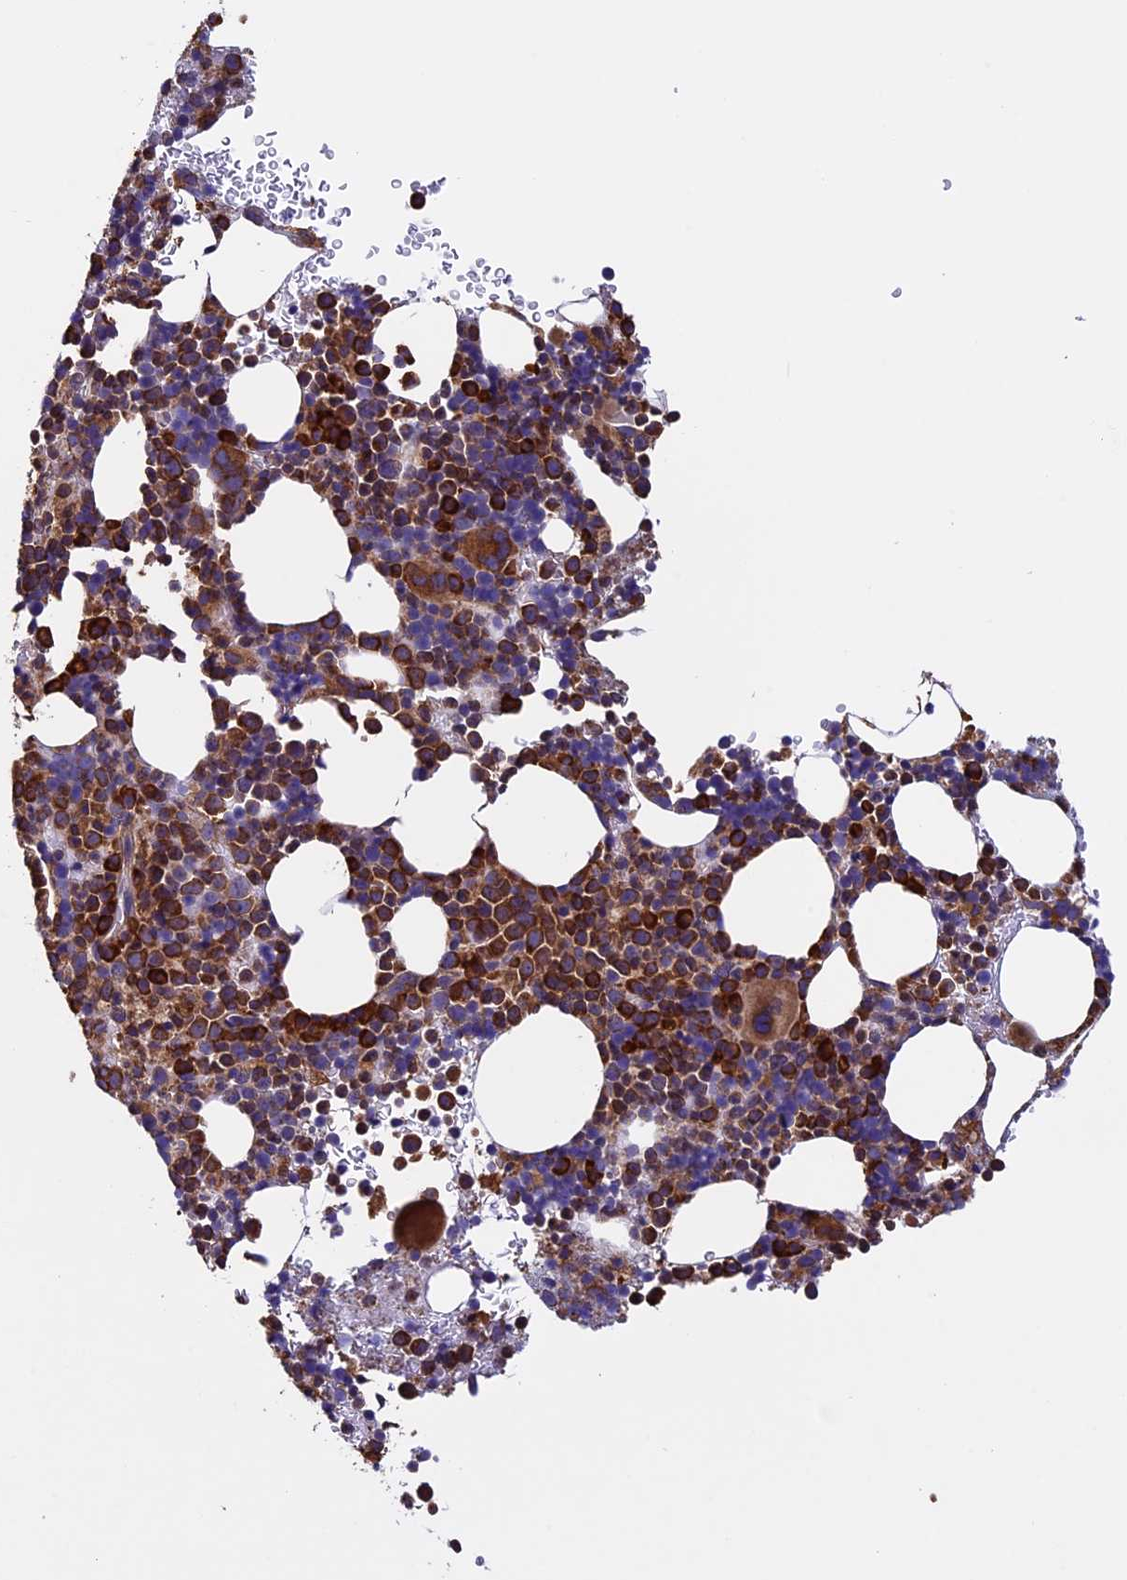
{"staining": {"intensity": "strong", "quantity": "25%-75%", "location": "cytoplasmic/membranous"}, "tissue": "bone marrow", "cell_type": "Hematopoietic cells", "image_type": "normal", "snomed": [{"axis": "morphology", "description": "Normal tissue, NOS"}, {"axis": "topography", "description": "Bone marrow"}], "caption": "Immunohistochemistry histopathology image of benign bone marrow stained for a protein (brown), which exhibits high levels of strong cytoplasmic/membranous staining in approximately 25%-75% of hematopoietic cells.", "gene": "BTBD3", "patient": {"sex": "female", "age": 82}}